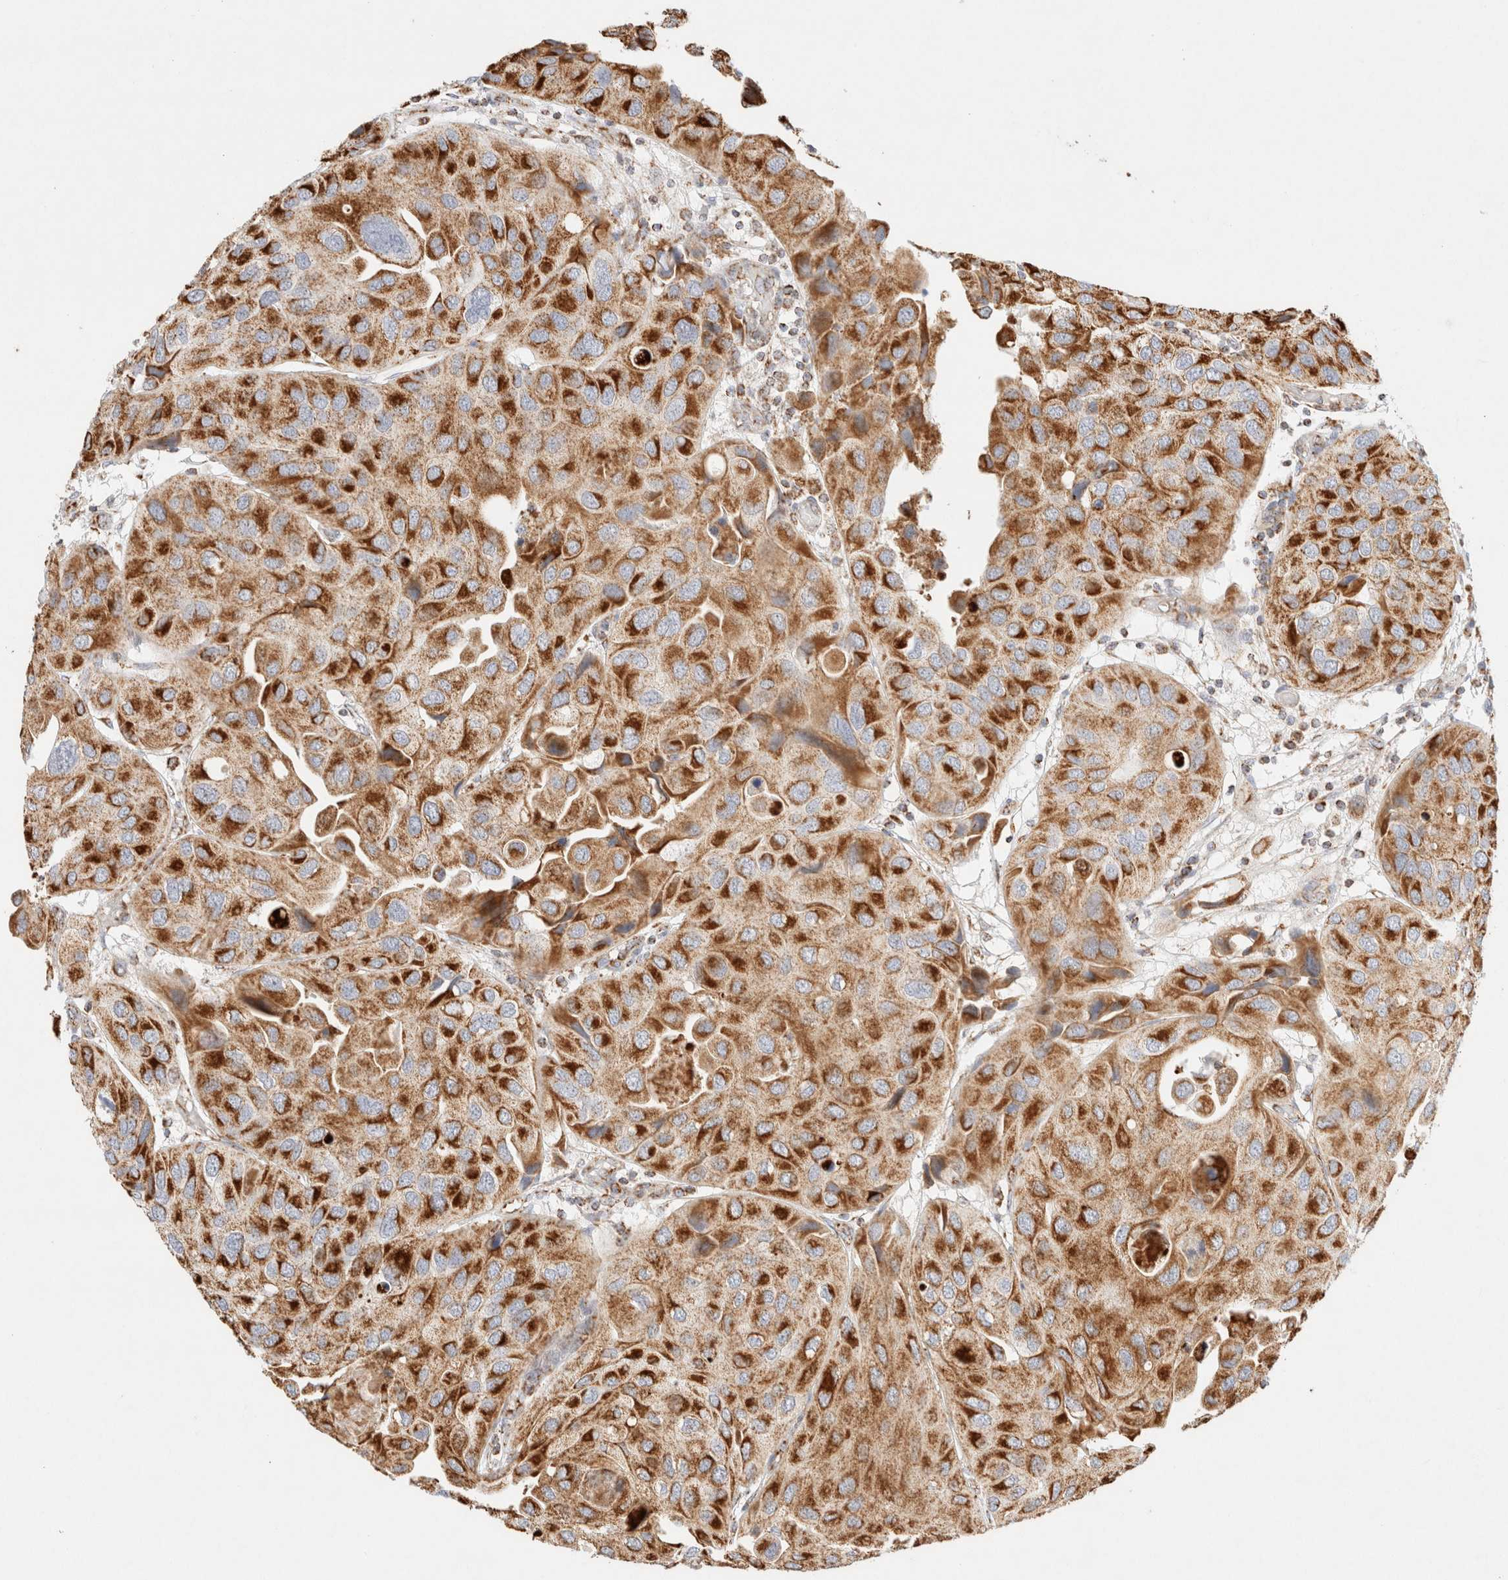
{"staining": {"intensity": "strong", "quantity": ">75%", "location": "cytoplasmic/membranous"}, "tissue": "urothelial cancer", "cell_type": "Tumor cells", "image_type": "cancer", "snomed": [{"axis": "morphology", "description": "Urothelial carcinoma, High grade"}, {"axis": "topography", "description": "Urinary bladder"}], "caption": "Brown immunohistochemical staining in human urothelial cancer shows strong cytoplasmic/membranous expression in about >75% of tumor cells.", "gene": "PHB2", "patient": {"sex": "female", "age": 64}}